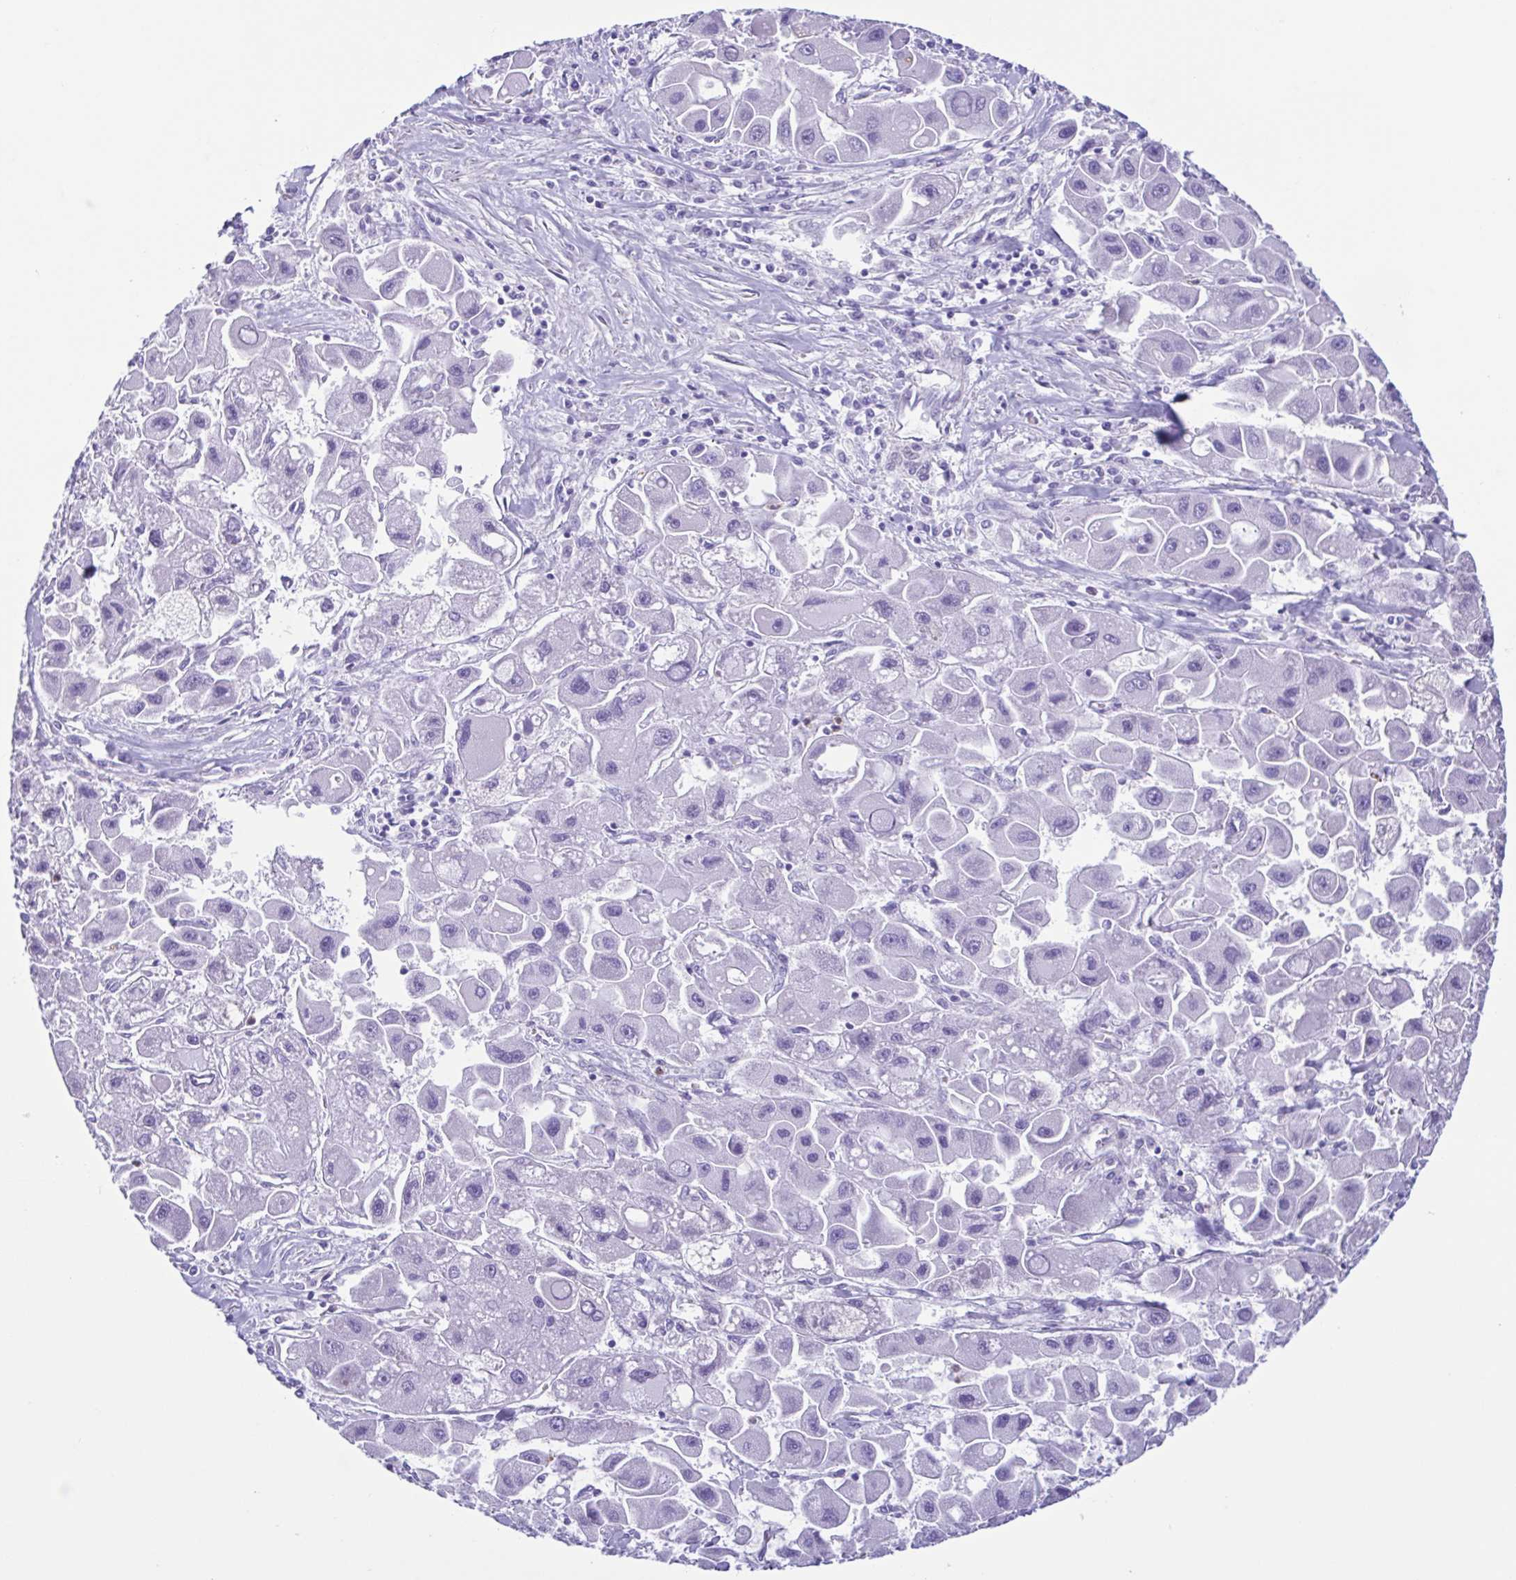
{"staining": {"intensity": "negative", "quantity": "none", "location": "none"}, "tissue": "liver cancer", "cell_type": "Tumor cells", "image_type": "cancer", "snomed": [{"axis": "morphology", "description": "Carcinoma, Hepatocellular, NOS"}, {"axis": "topography", "description": "Liver"}], "caption": "High magnification brightfield microscopy of hepatocellular carcinoma (liver) stained with DAB (brown) and counterstained with hematoxylin (blue): tumor cells show no significant expression. (Brightfield microscopy of DAB immunohistochemistry at high magnification).", "gene": "CYP11B1", "patient": {"sex": "male", "age": 24}}